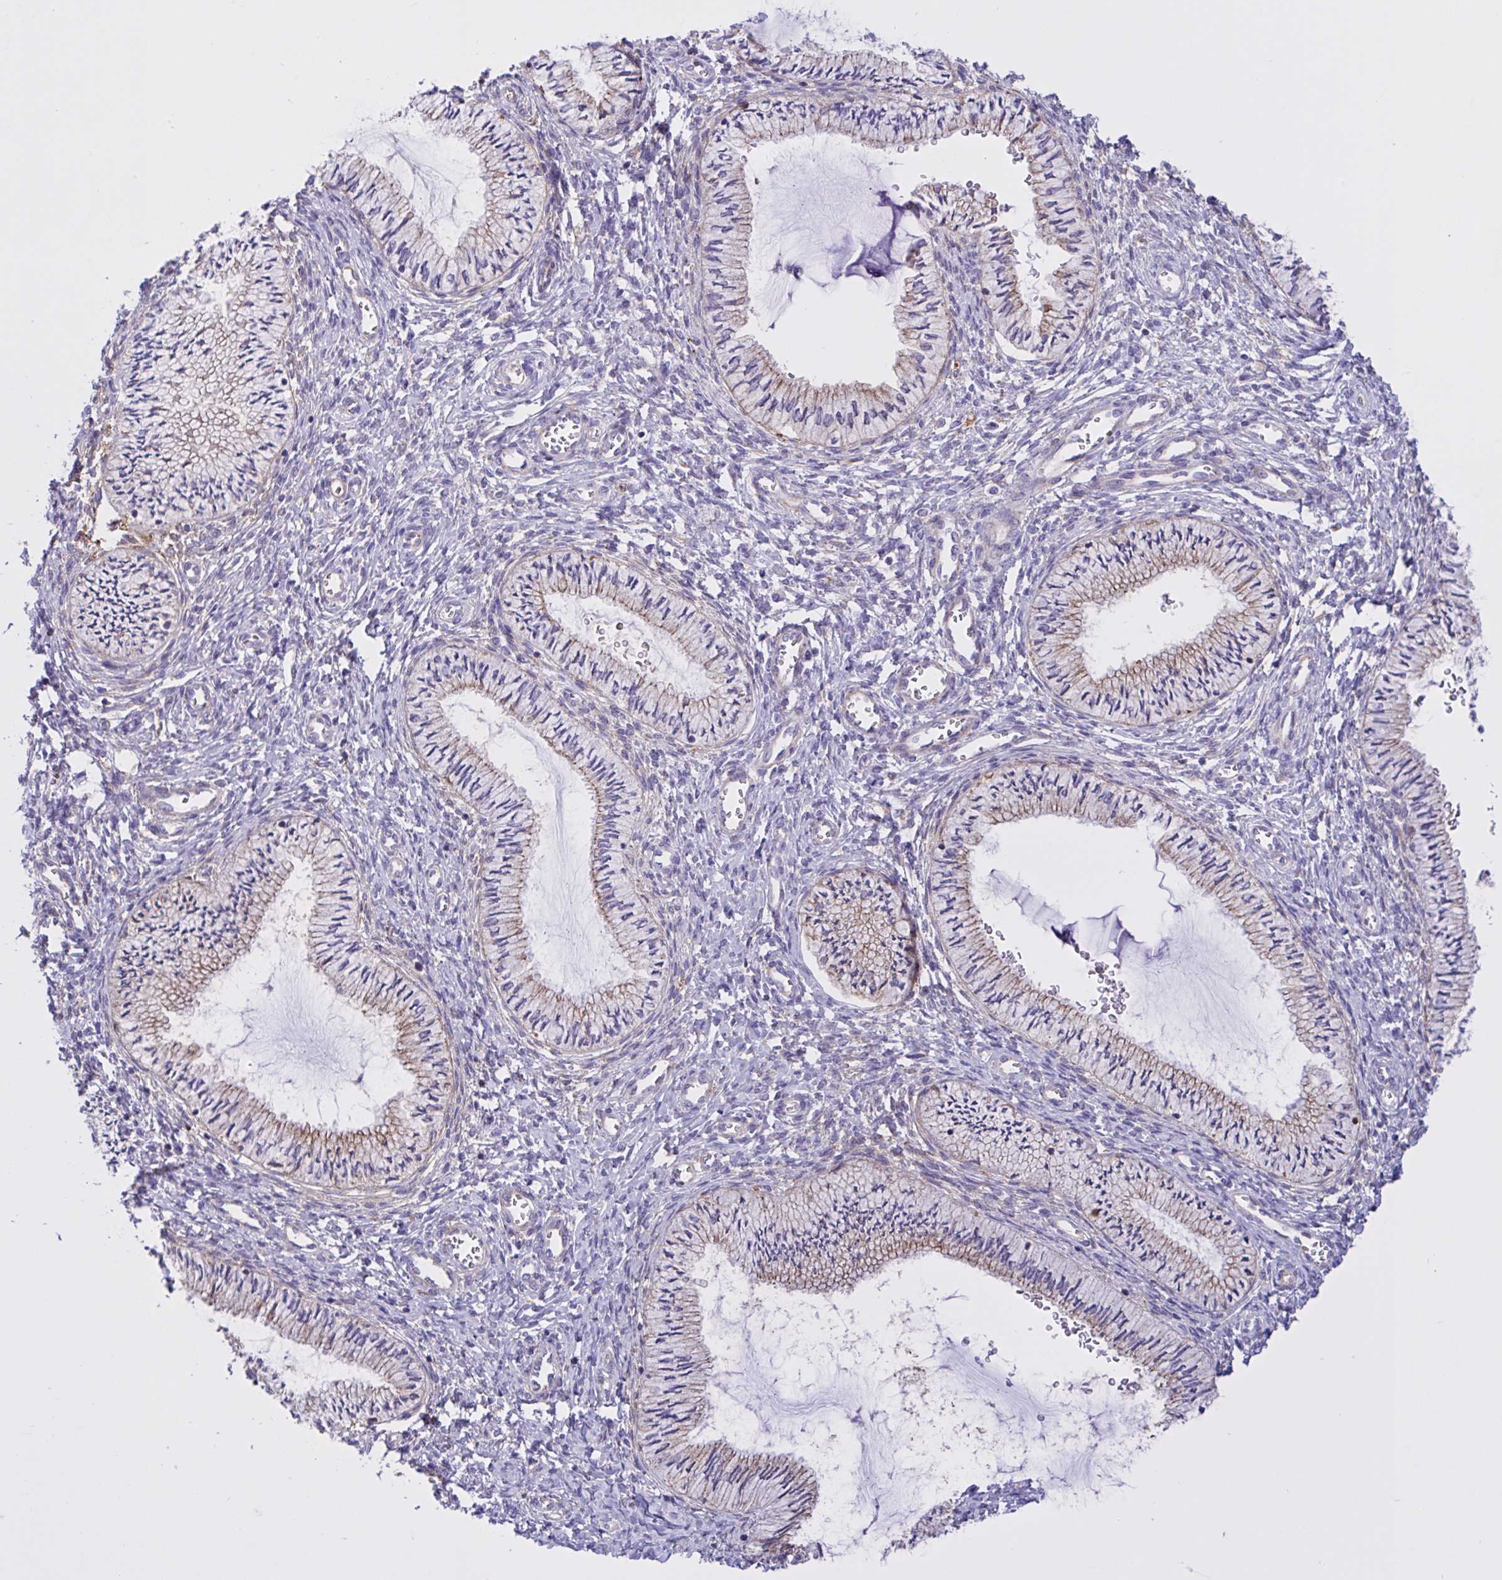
{"staining": {"intensity": "weak", "quantity": "25%-75%", "location": "cytoplasmic/membranous"}, "tissue": "cervix", "cell_type": "Glandular cells", "image_type": "normal", "snomed": [{"axis": "morphology", "description": "Normal tissue, NOS"}, {"axis": "topography", "description": "Cervix"}], "caption": "High-magnification brightfield microscopy of benign cervix stained with DAB (3,3'-diaminobenzidine) (brown) and counterstained with hematoxylin (blue). glandular cells exhibit weak cytoplasmic/membranous expression is identified in about25%-75% of cells. The staining was performed using DAB, with brown indicating positive protein expression. Nuclei are stained blue with hematoxylin.", "gene": "OR51M1", "patient": {"sex": "female", "age": 24}}